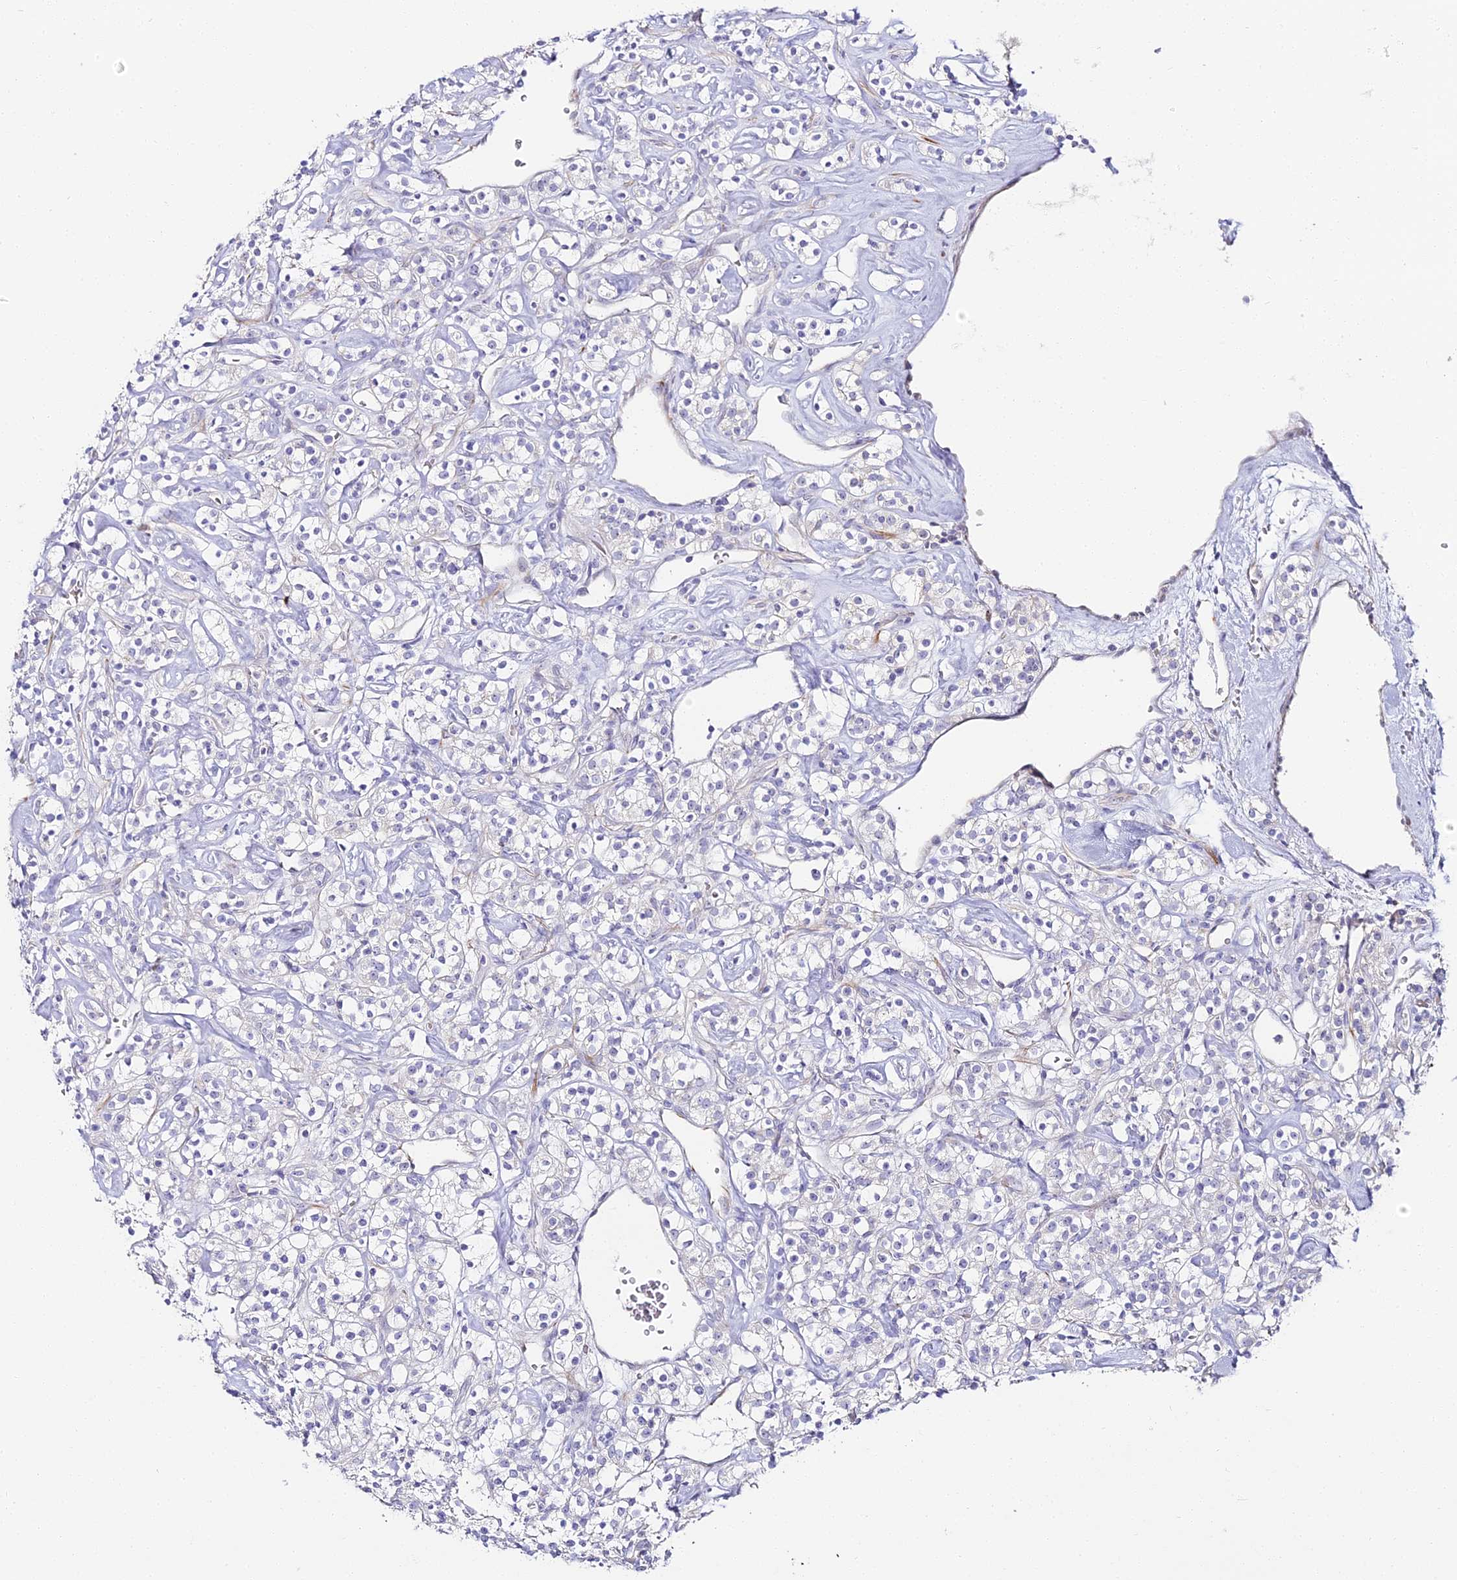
{"staining": {"intensity": "negative", "quantity": "none", "location": "none"}, "tissue": "renal cancer", "cell_type": "Tumor cells", "image_type": "cancer", "snomed": [{"axis": "morphology", "description": "Adenocarcinoma, NOS"}, {"axis": "topography", "description": "Kidney"}], "caption": "IHC photomicrograph of adenocarcinoma (renal) stained for a protein (brown), which shows no positivity in tumor cells.", "gene": "ALPG", "patient": {"sex": "male", "age": 77}}